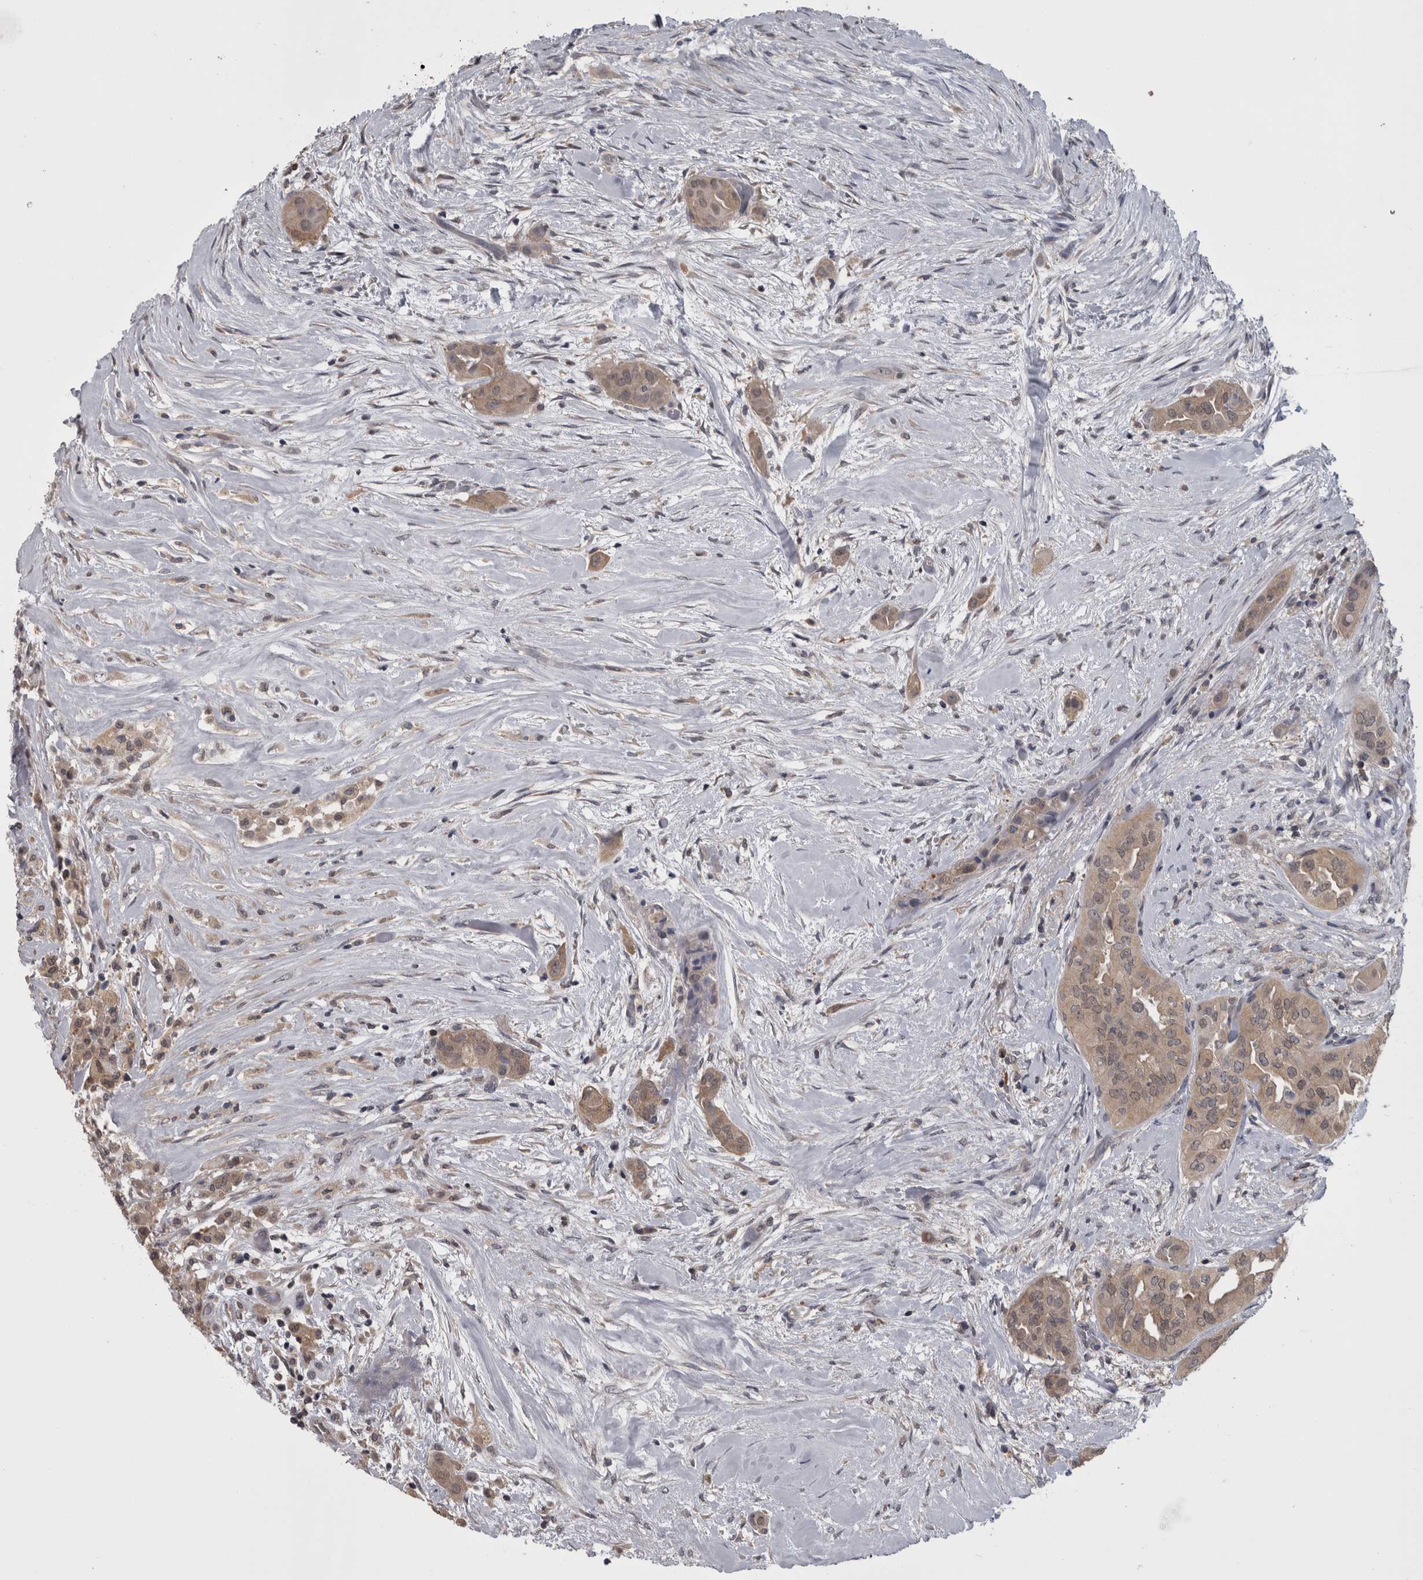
{"staining": {"intensity": "weak", "quantity": ">75%", "location": "cytoplasmic/membranous"}, "tissue": "thyroid cancer", "cell_type": "Tumor cells", "image_type": "cancer", "snomed": [{"axis": "morphology", "description": "Papillary adenocarcinoma, NOS"}, {"axis": "topography", "description": "Thyroid gland"}], "caption": "DAB immunohistochemical staining of human thyroid cancer (papillary adenocarcinoma) shows weak cytoplasmic/membranous protein positivity in about >75% of tumor cells.", "gene": "APRT", "patient": {"sex": "female", "age": 59}}